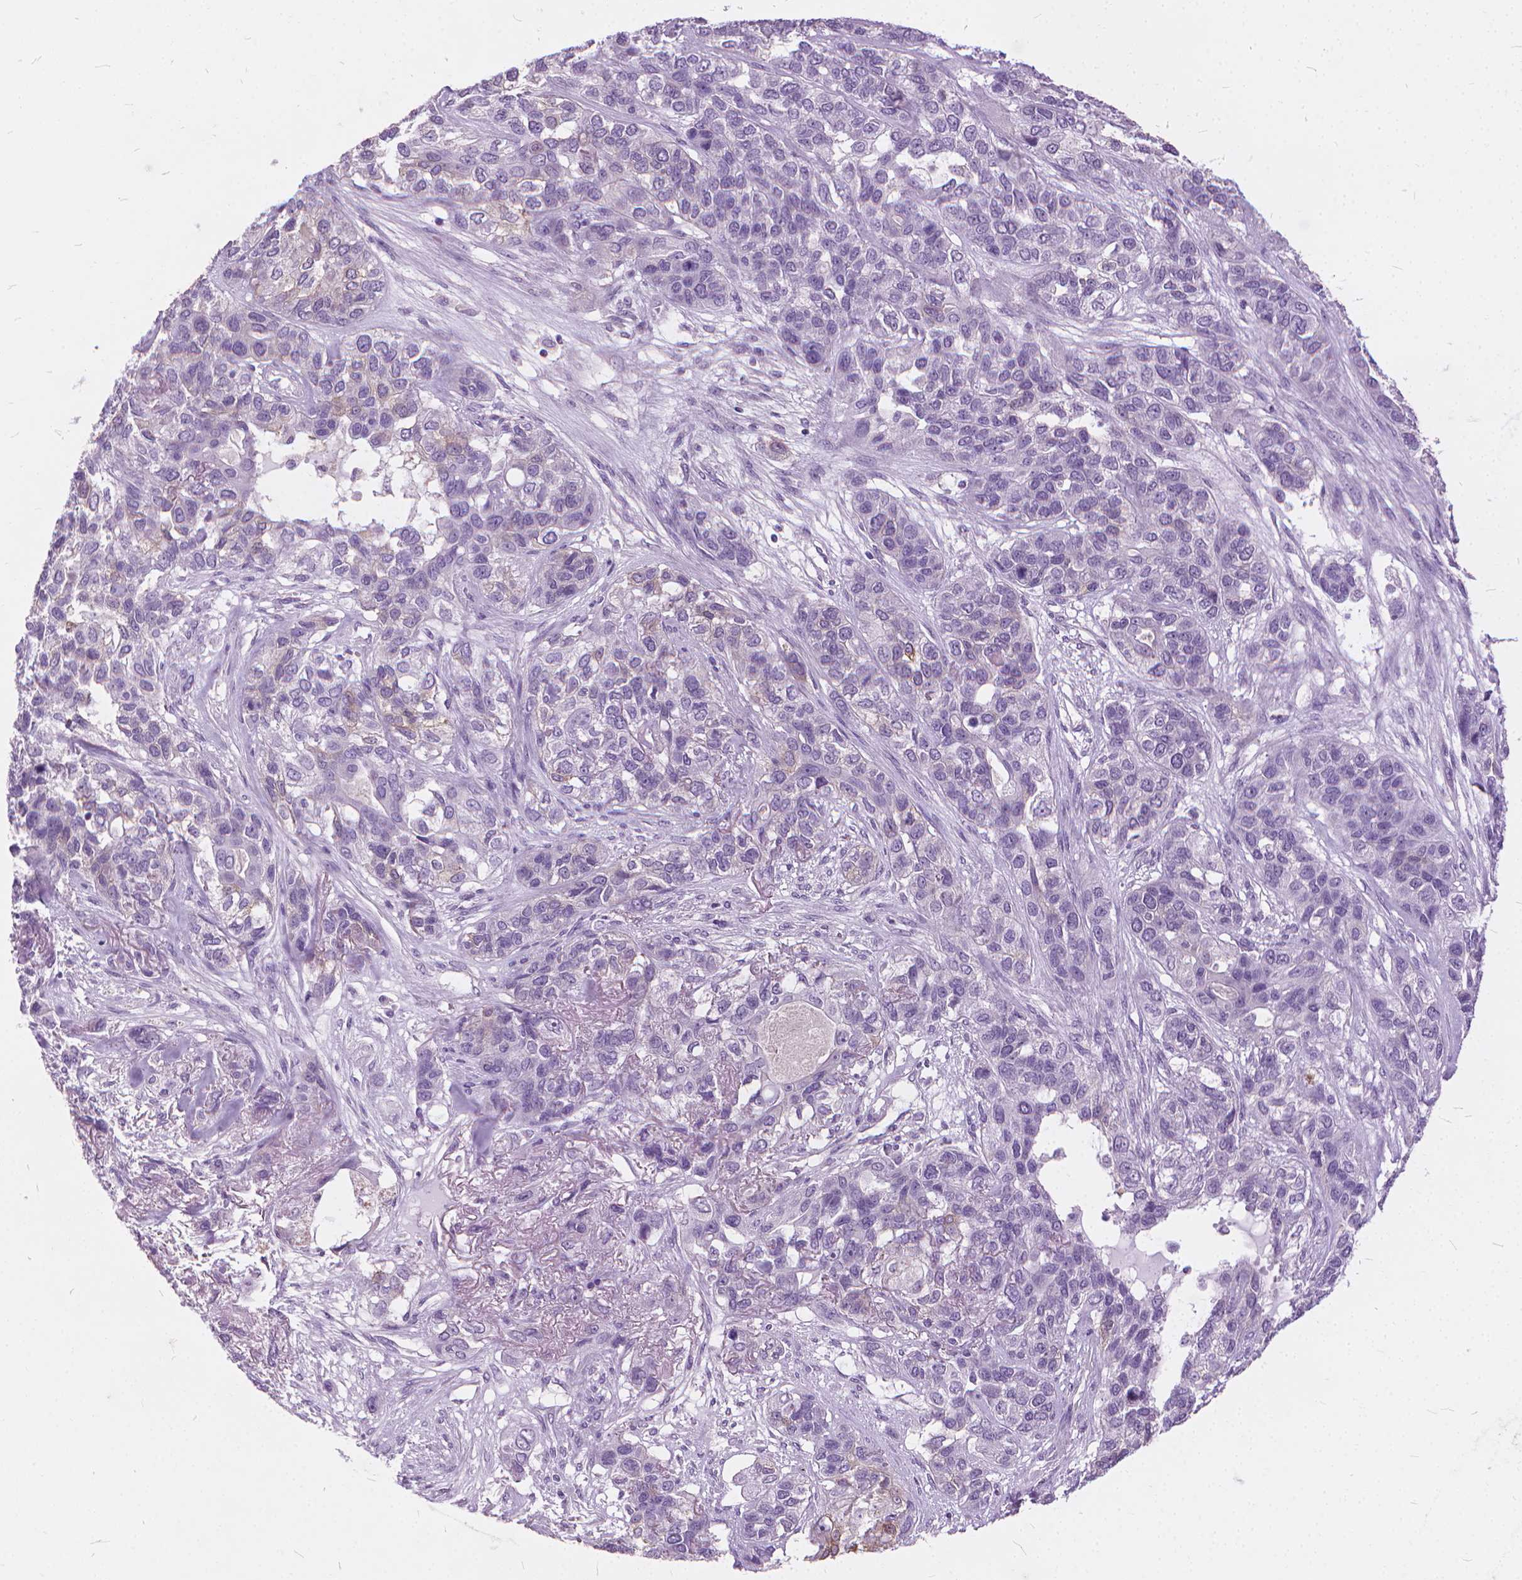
{"staining": {"intensity": "negative", "quantity": "none", "location": "none"}, "tissue": "lung cancer", "cell_type": "Tumor cells", "image_type": "cancer", "snomed": [{"axis": "morphology", "description": "Squamous cell carcinoma, NOS"}, {"axis": "topography", "description": "Lung"}], "caption": "A high-resolution micrograph shows IHC staining of lung cancer, which displays no significant staining in tumor cells. Brightfield microscopy of immunohistochemistry (IHC) stained with DAB (3,3'-diaminobenzidine) (brown) and hematoxylin (blue), captured at high magnification.", "gene": "DNM1", "patient": {"sex": "female", "age": 70}}